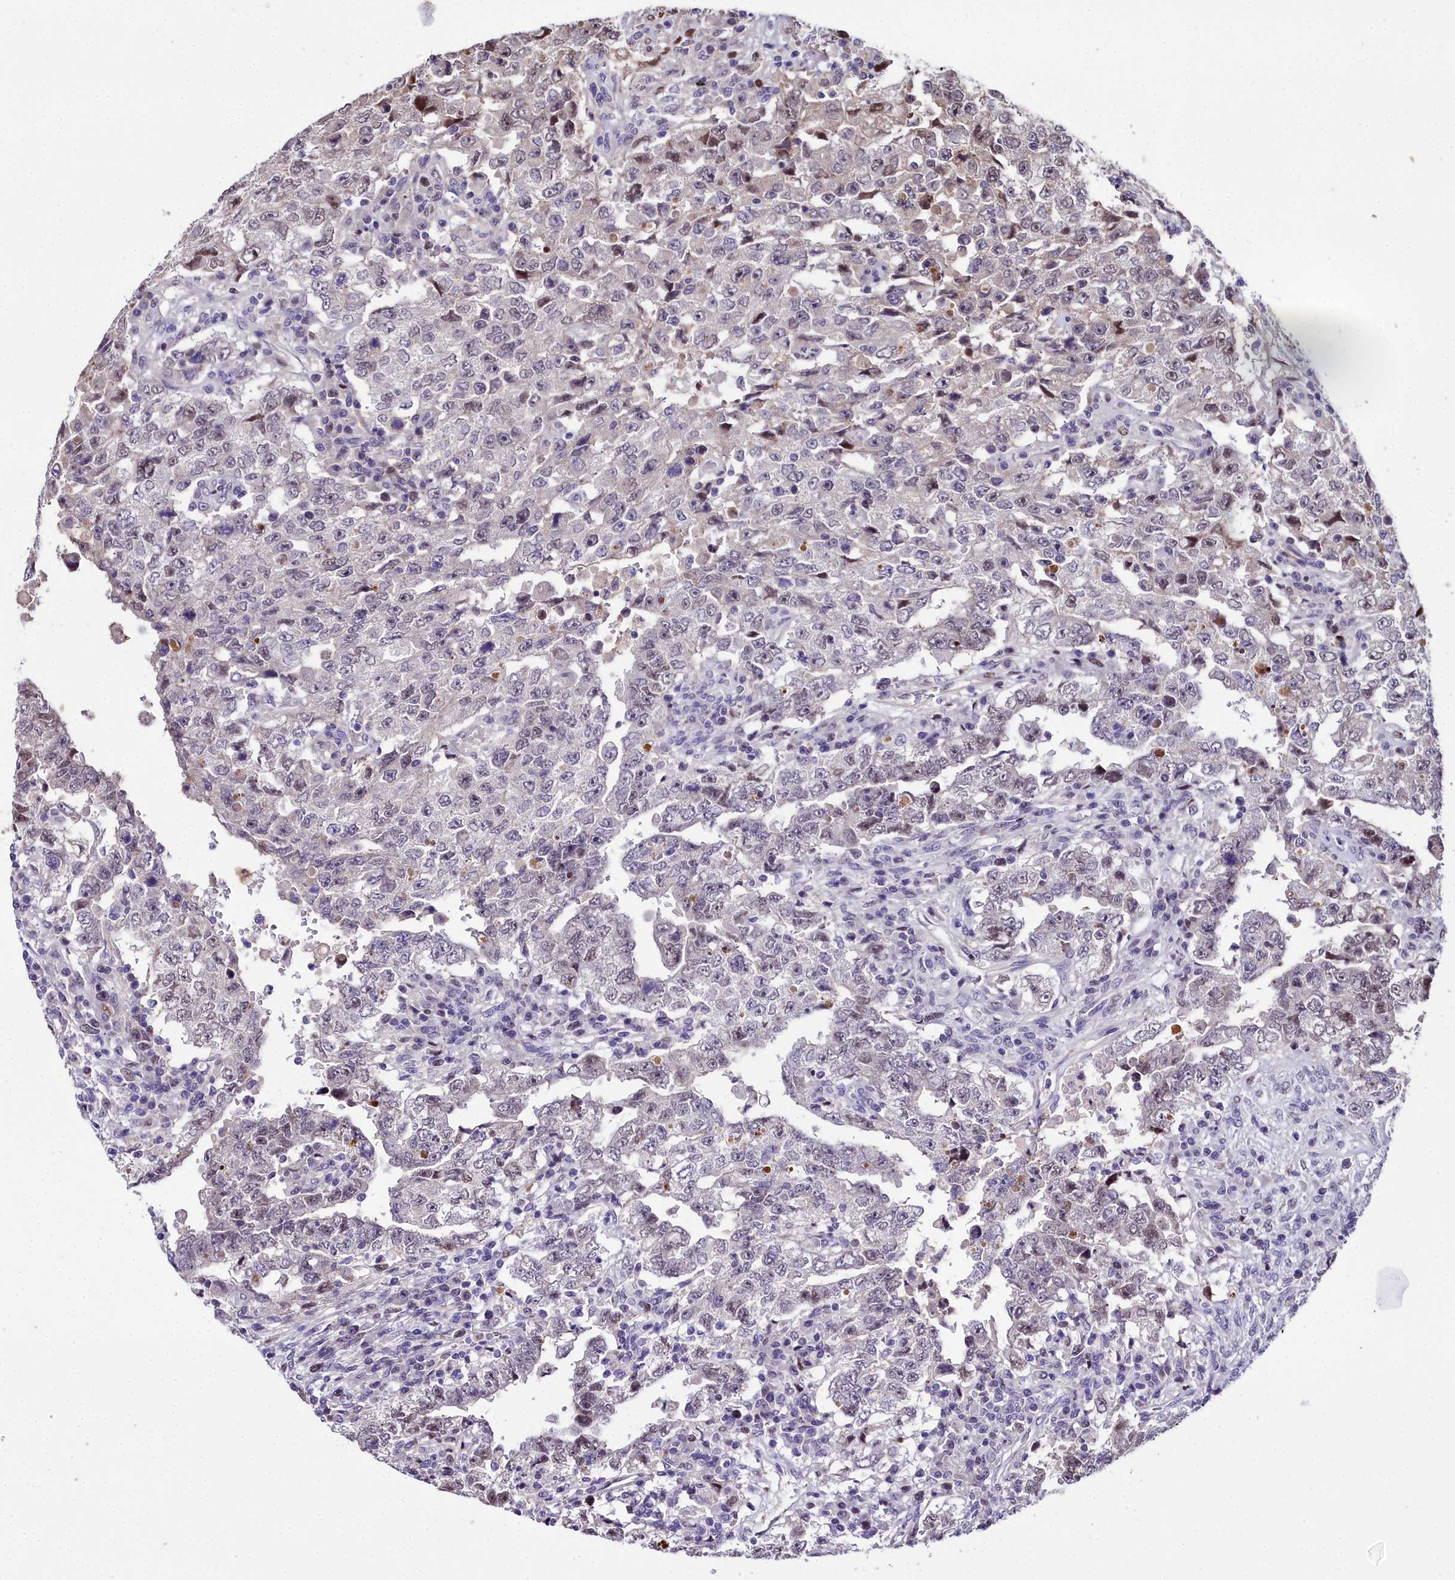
{"staining": {"intensity": "weak", "quantity": "<25%", "location": "nuclear"}, "tissue": "testis cancer", "cell_type": "Tumor cells", "image_type": "cancer", "snomed": [{"axis": "morphology", "description": "Carcinoma, Embryonal, NOS"}, {"axis": "topography", "description": "Testis"}], "caption": "Histopathology image shows no protein staining in tumor cells of testis embryonal carcinoma tissue.", "gene": "TRIML2", "patient": {"sex": "male", "age": 26}}